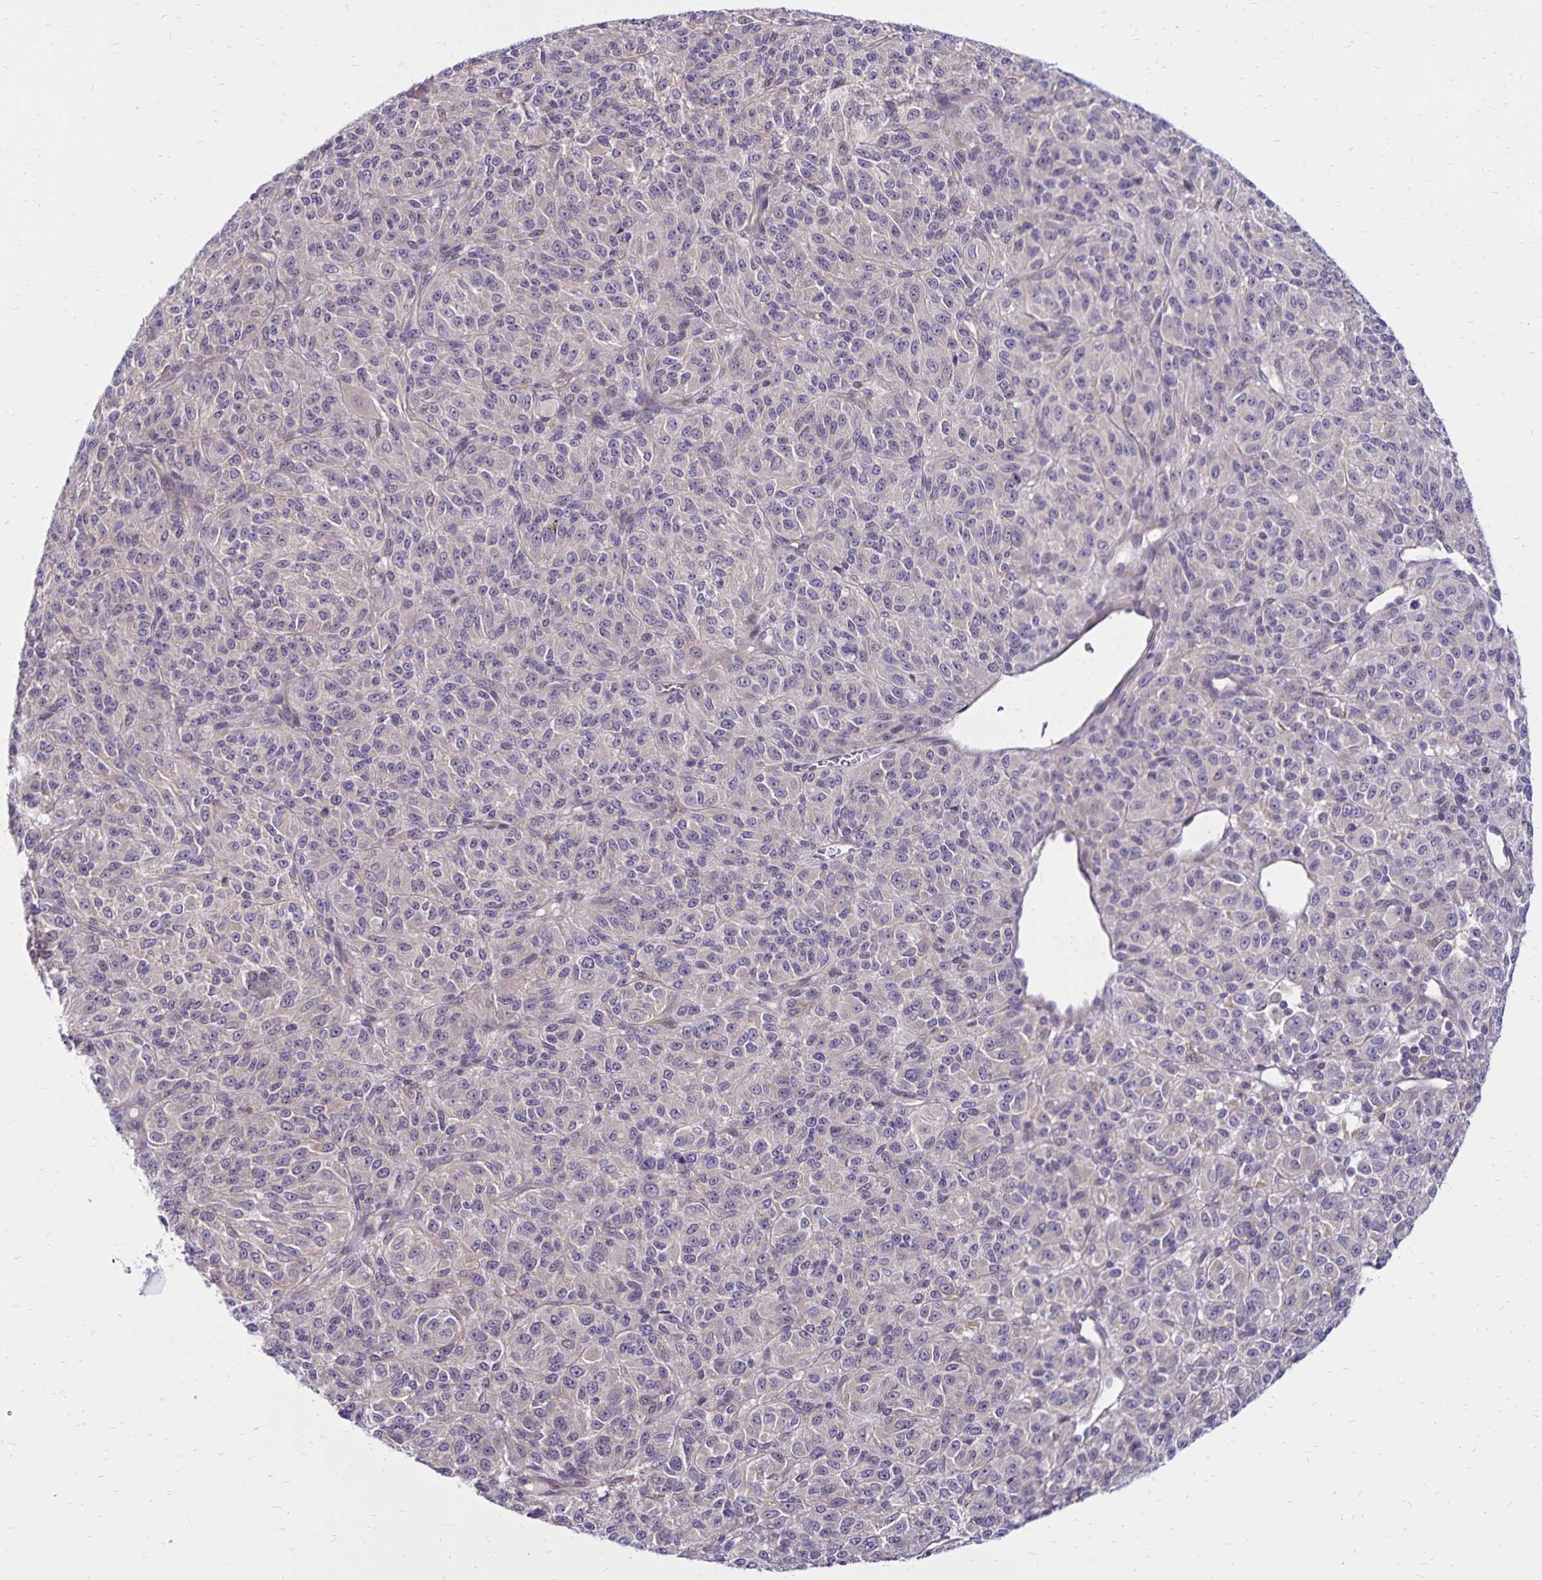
{"staining": {"intensity": "negative", "quantity": "none", "location": "none"}, "tissue": "melanoma", "cell_type": "Tumor cells", "image_type": "cancer", "snomed": [{"axis": "morphology", "description": "Malignant melanoma, Metastatic site"}, {"axis": "topography", "description": "Brain"}], "caption": "The immunohistochemistry micrograph has no significant expression in tumor cells of melanoma tissue.", "gene": "FSD1", "patient": {"sex": "female", "age": 56}}